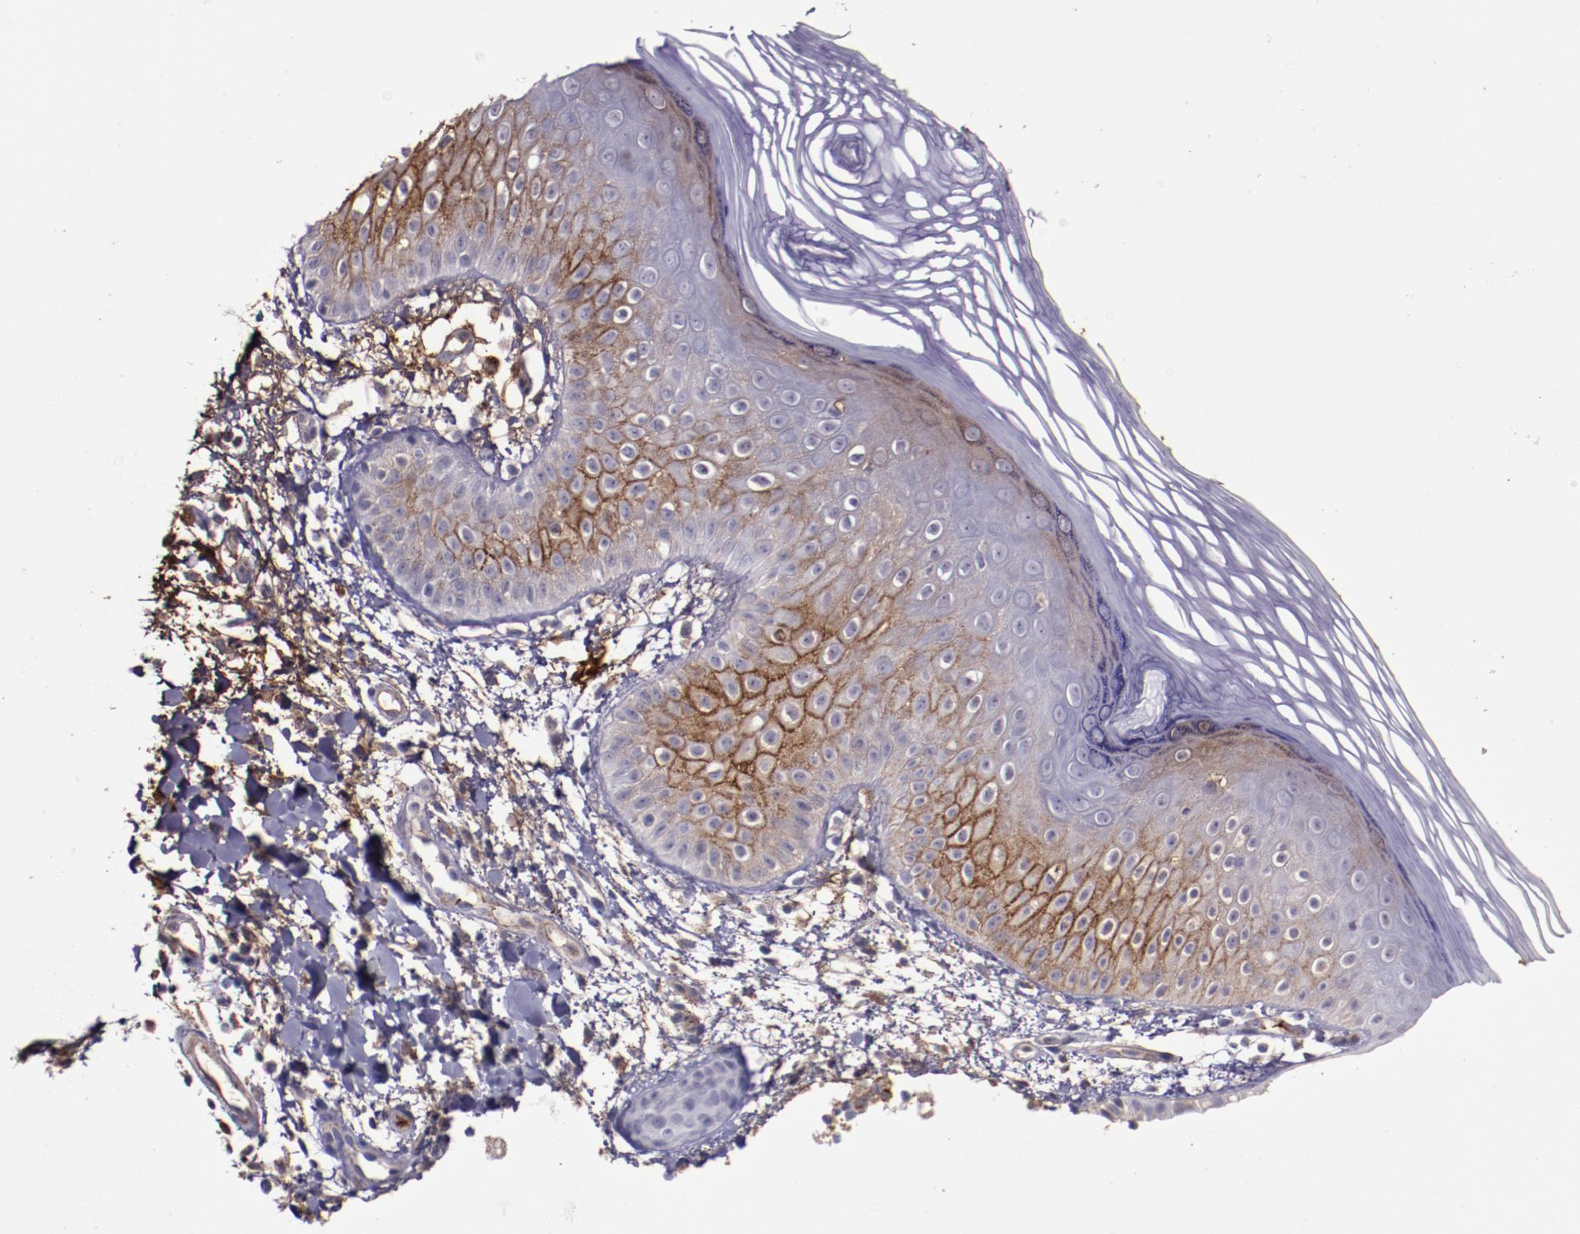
{"staining": {"intensity": "moderate", "quantity": "25%-75%", "location": "cytoplasmic/membranous"}, "tissue": "skin", "cell_type": "Epidermal cells", "image_type": "normal", "snomed": [{"axis": "morphology", "description": "Normal tissue, NOS"}, {"axis": "morphology", "description": "Inflammation, NOS"}, {"axis": "topography", "description": "Soft tissue"}, {"axis": "topography", "description": "Anal"}], "caption": "The histopathology image exhibits staining of unremarkable skin, revealing moderate cytoplasmic/membranous protein positivity (brown color) within epidermal cells.", "gene": "A2M", "patient": {"sex": "female", "age": 15}}